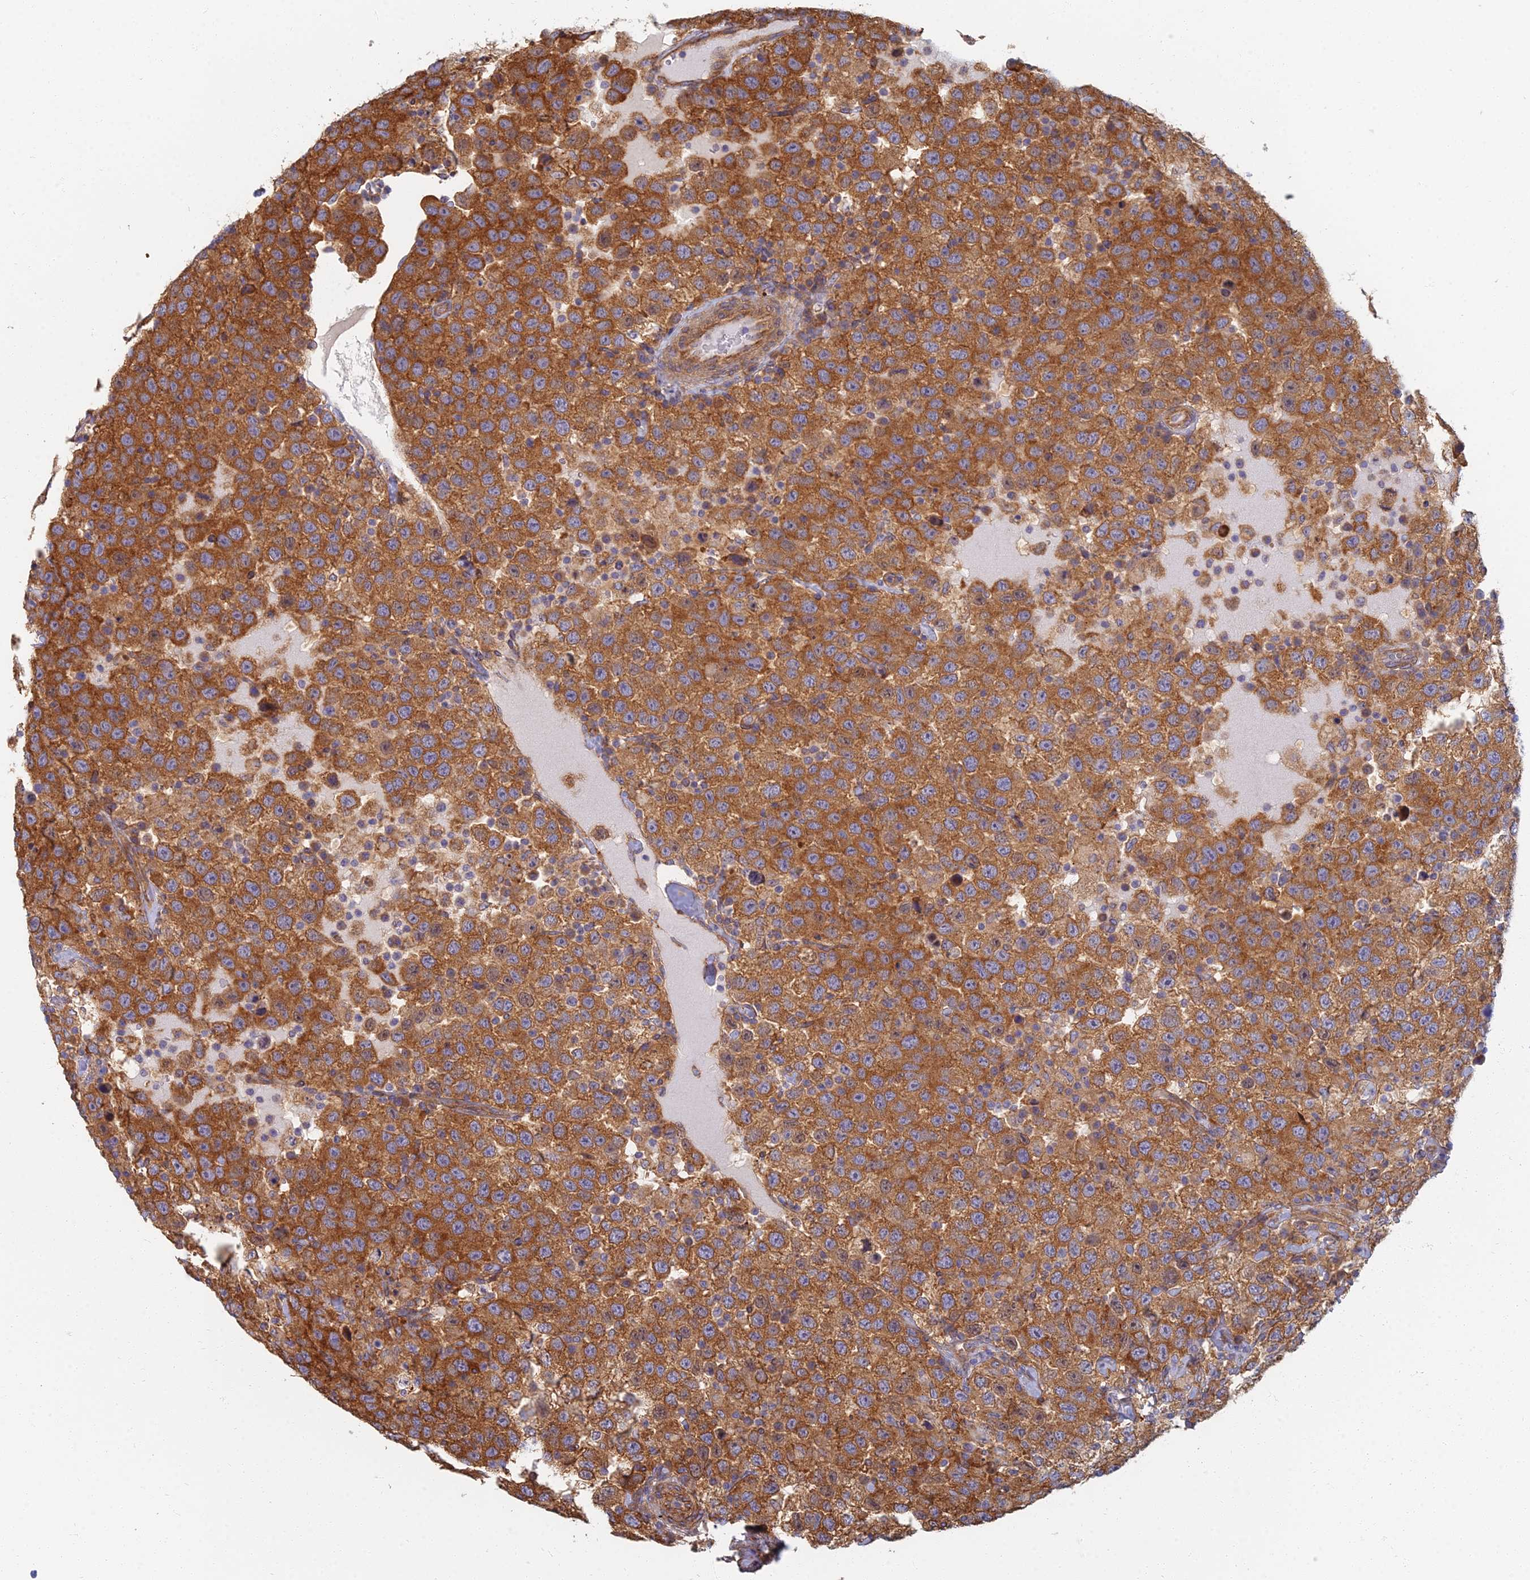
{"staining": {"intensity": "strong", "quantity": ">75%", "location": "cytoplasmic/membranous"}, "tissue": "testis cancer", "cell_type": "Tumor cells", "image_type": "cancer", "snomed": [{"axis": "morphology", "description": "Seminoma, NOS"}, {"axis": "topography", "description": "Testis"}], "caption": "Tumor cells demonstrate high levels of strong cytoplasmic/membranous expression in about >75% of cells in human testis cancer (seminoma). Using DAB (3,3'-diaminobenzidine) (brown) and hematoxylin (blue) stains, captured at high magnification using brightfield microscopy.", "gene": "RBSN", "patient": {"sex": "male", "age": 41}}